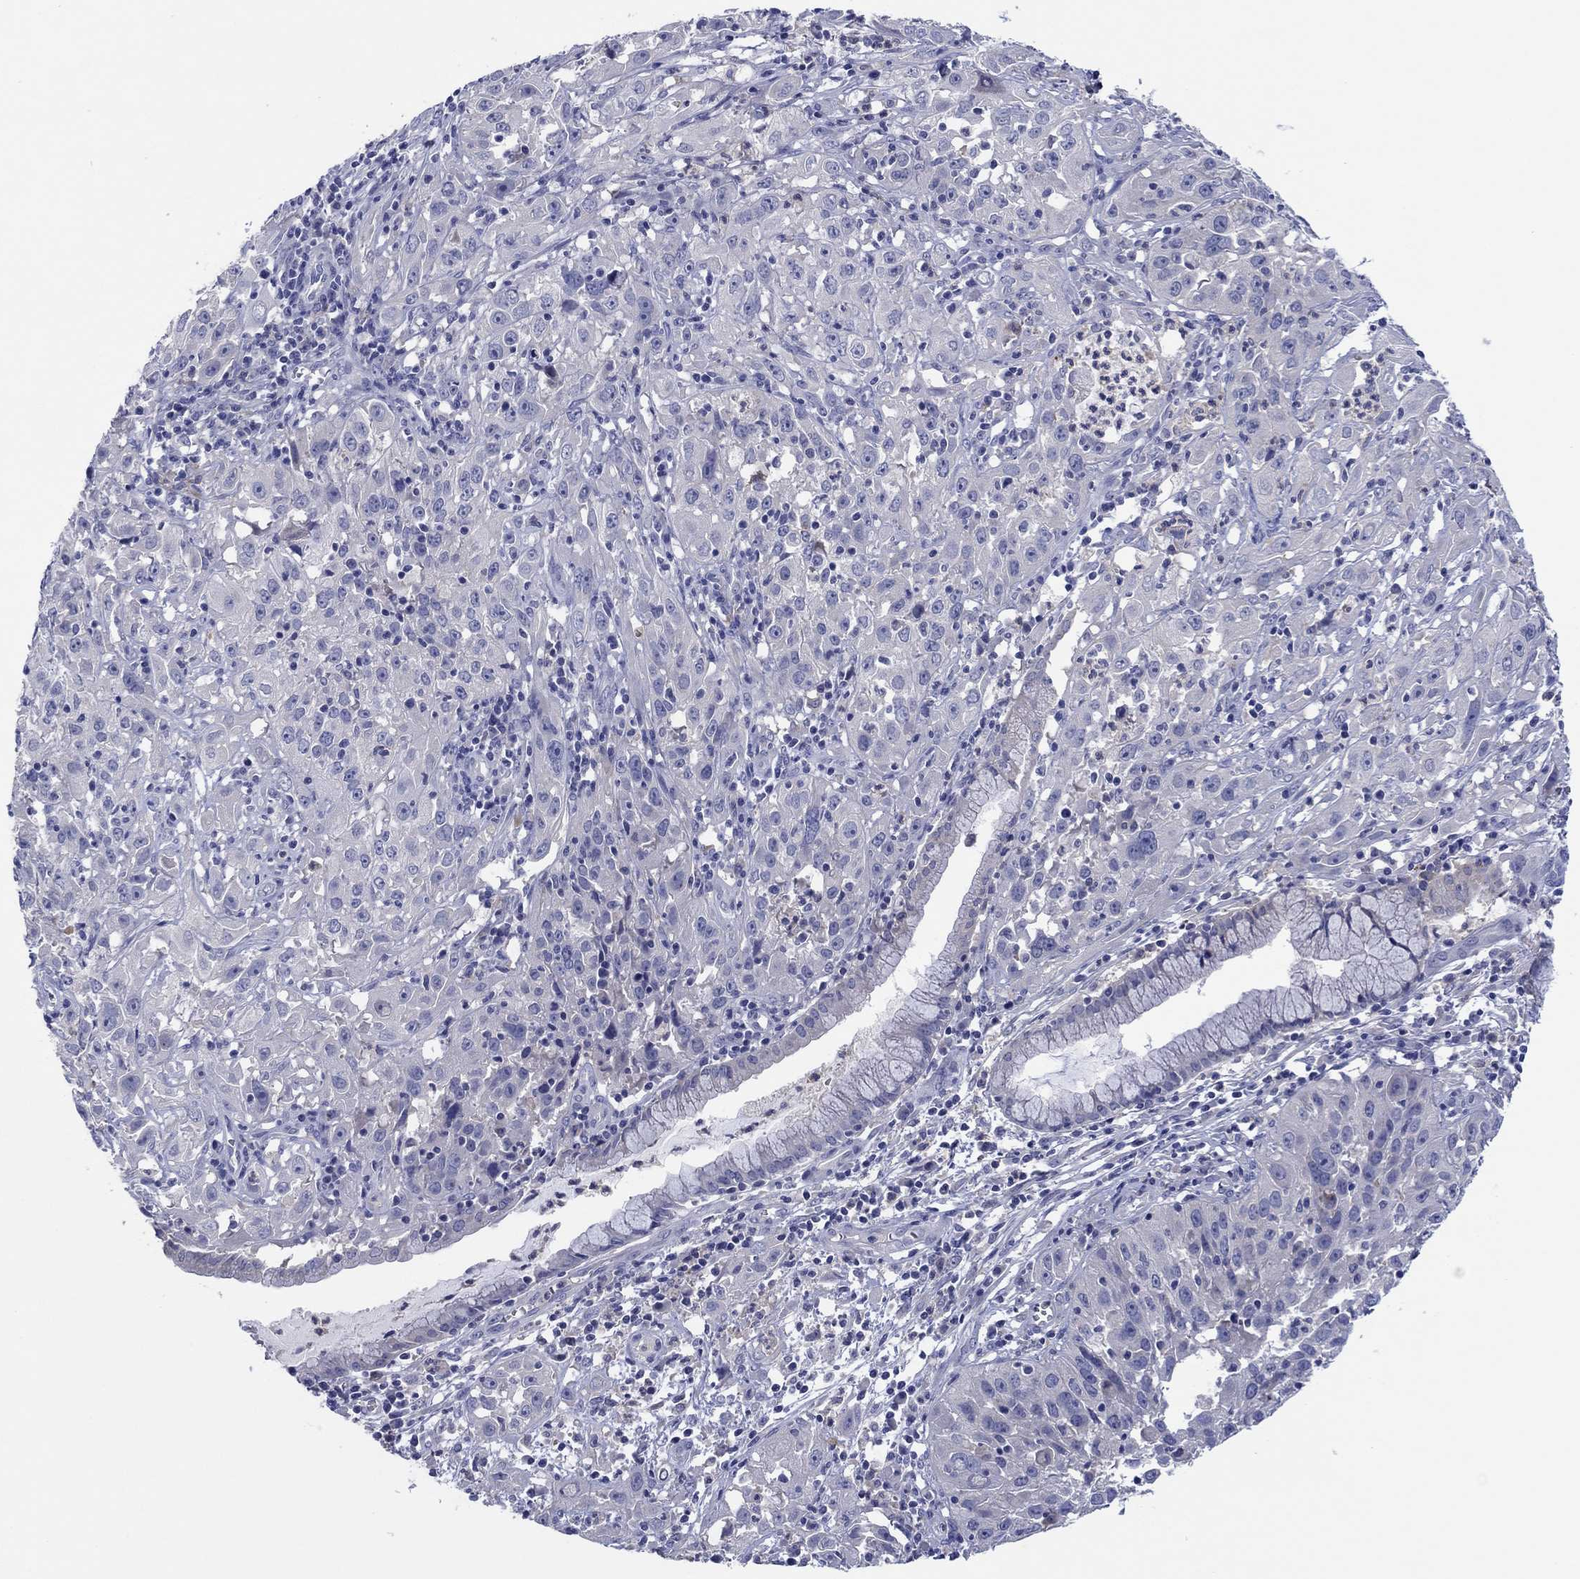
{"staining": {"intensity": "negative", "quantity": "none", "location": "none"}, "tissue": "cervical cancer", "cell_type": "Tumor cells", "image_type": "cancer", "snomed": [{"axis": "morphology", "description": "Squamous cell carcinoma, NOS"}, {"axis": "topography", "description": "Cervix"}], "caption": "IHC of cervical cancer (squamous cell carcinoma) shows no positivity in tumor cells.", "gene": "HDC", "patient": {"sex": "female", "age": 32}}